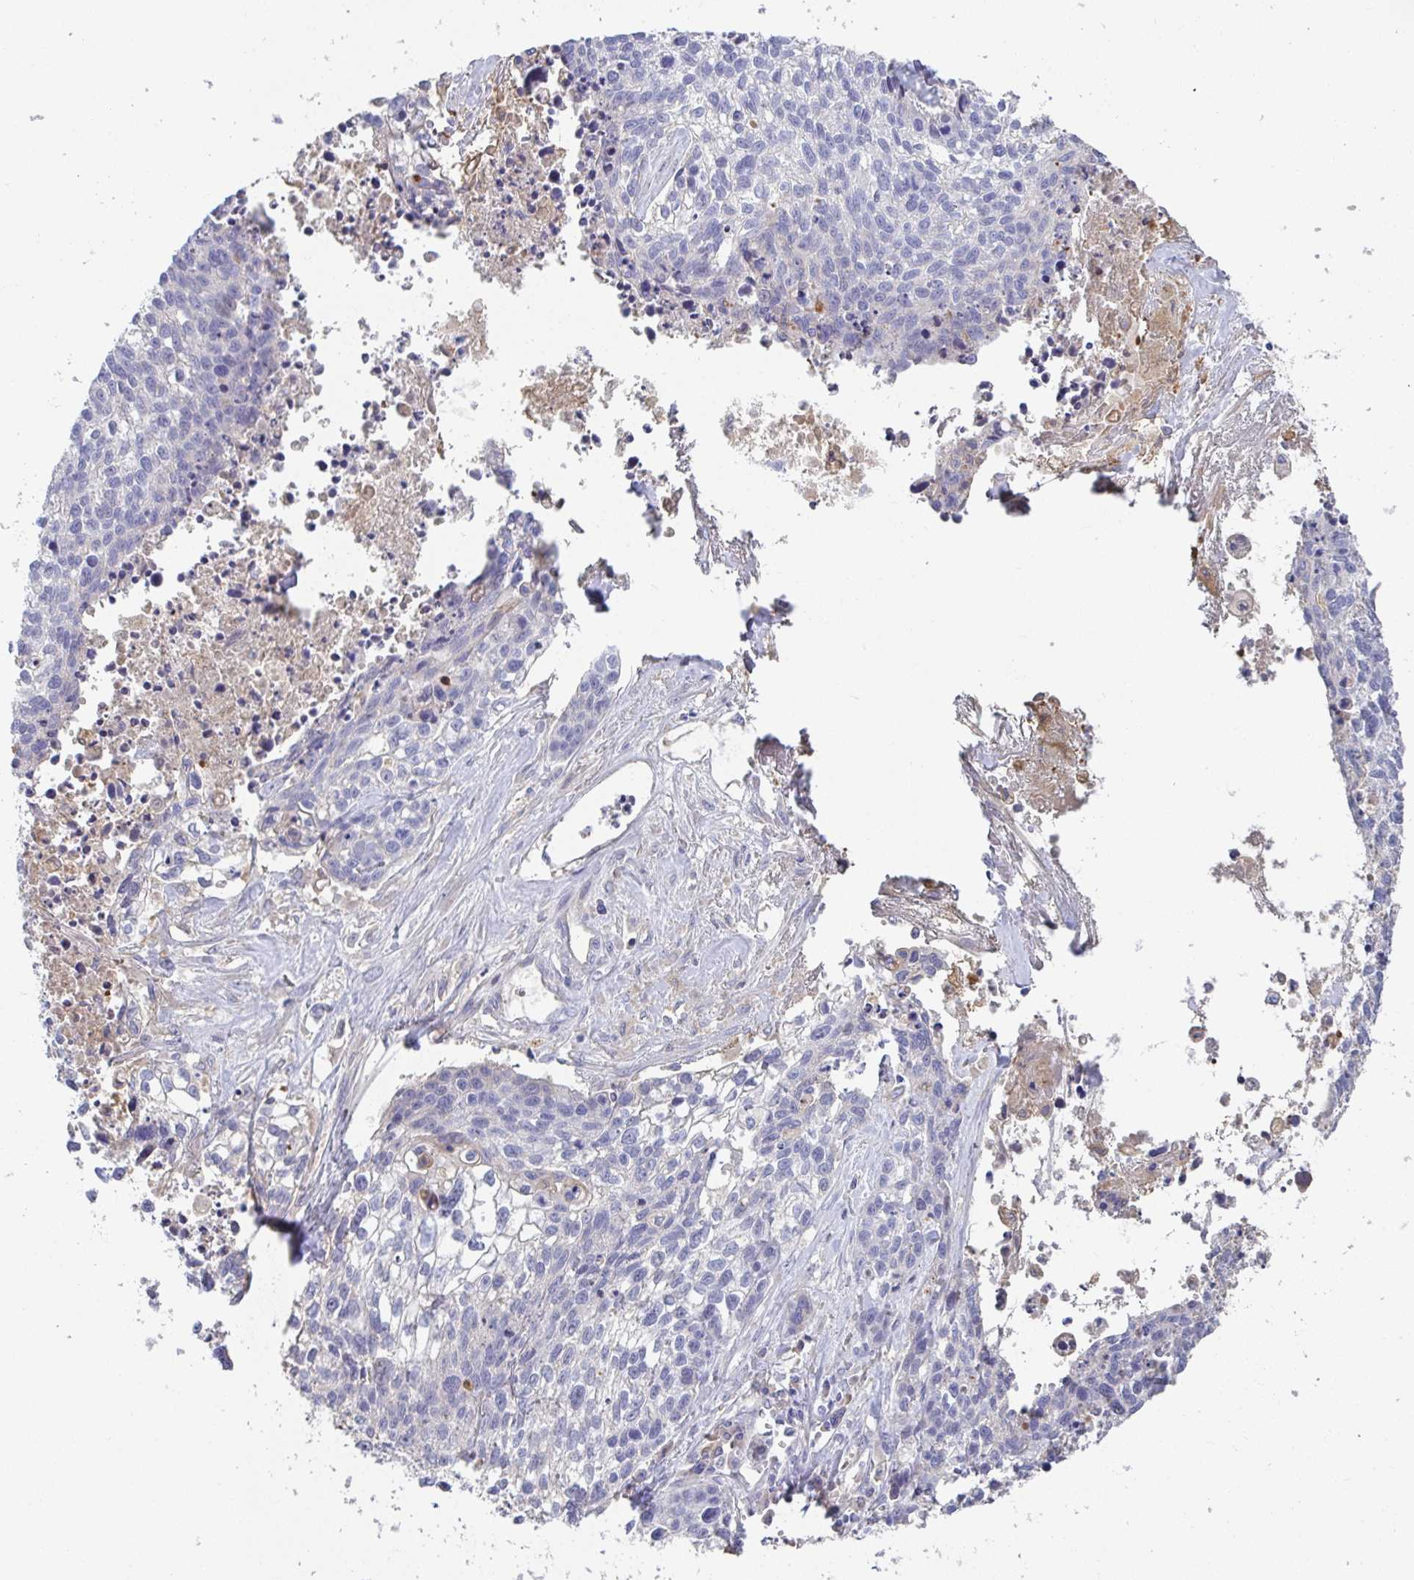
{"staining": {"intensity": "negative", "quantity": "none", "location": "none"}, "tissue": "lung cancer", "cell_type": "Tumor cells", "image_type": "cancer", "snomed": [{"axis": "morphology", "description": "Squamous cell carcinoma, NOS"}, {"axis": "topography", "description": "Lung"}], "caption": "Immunohistochemistry histopathology image of human lung squamous cell carcinoma stained for a protein (brown), which shows no positivity in tumor cells.", "gene": "ANO5", "patient": {"sex": "male", "age": 74}}